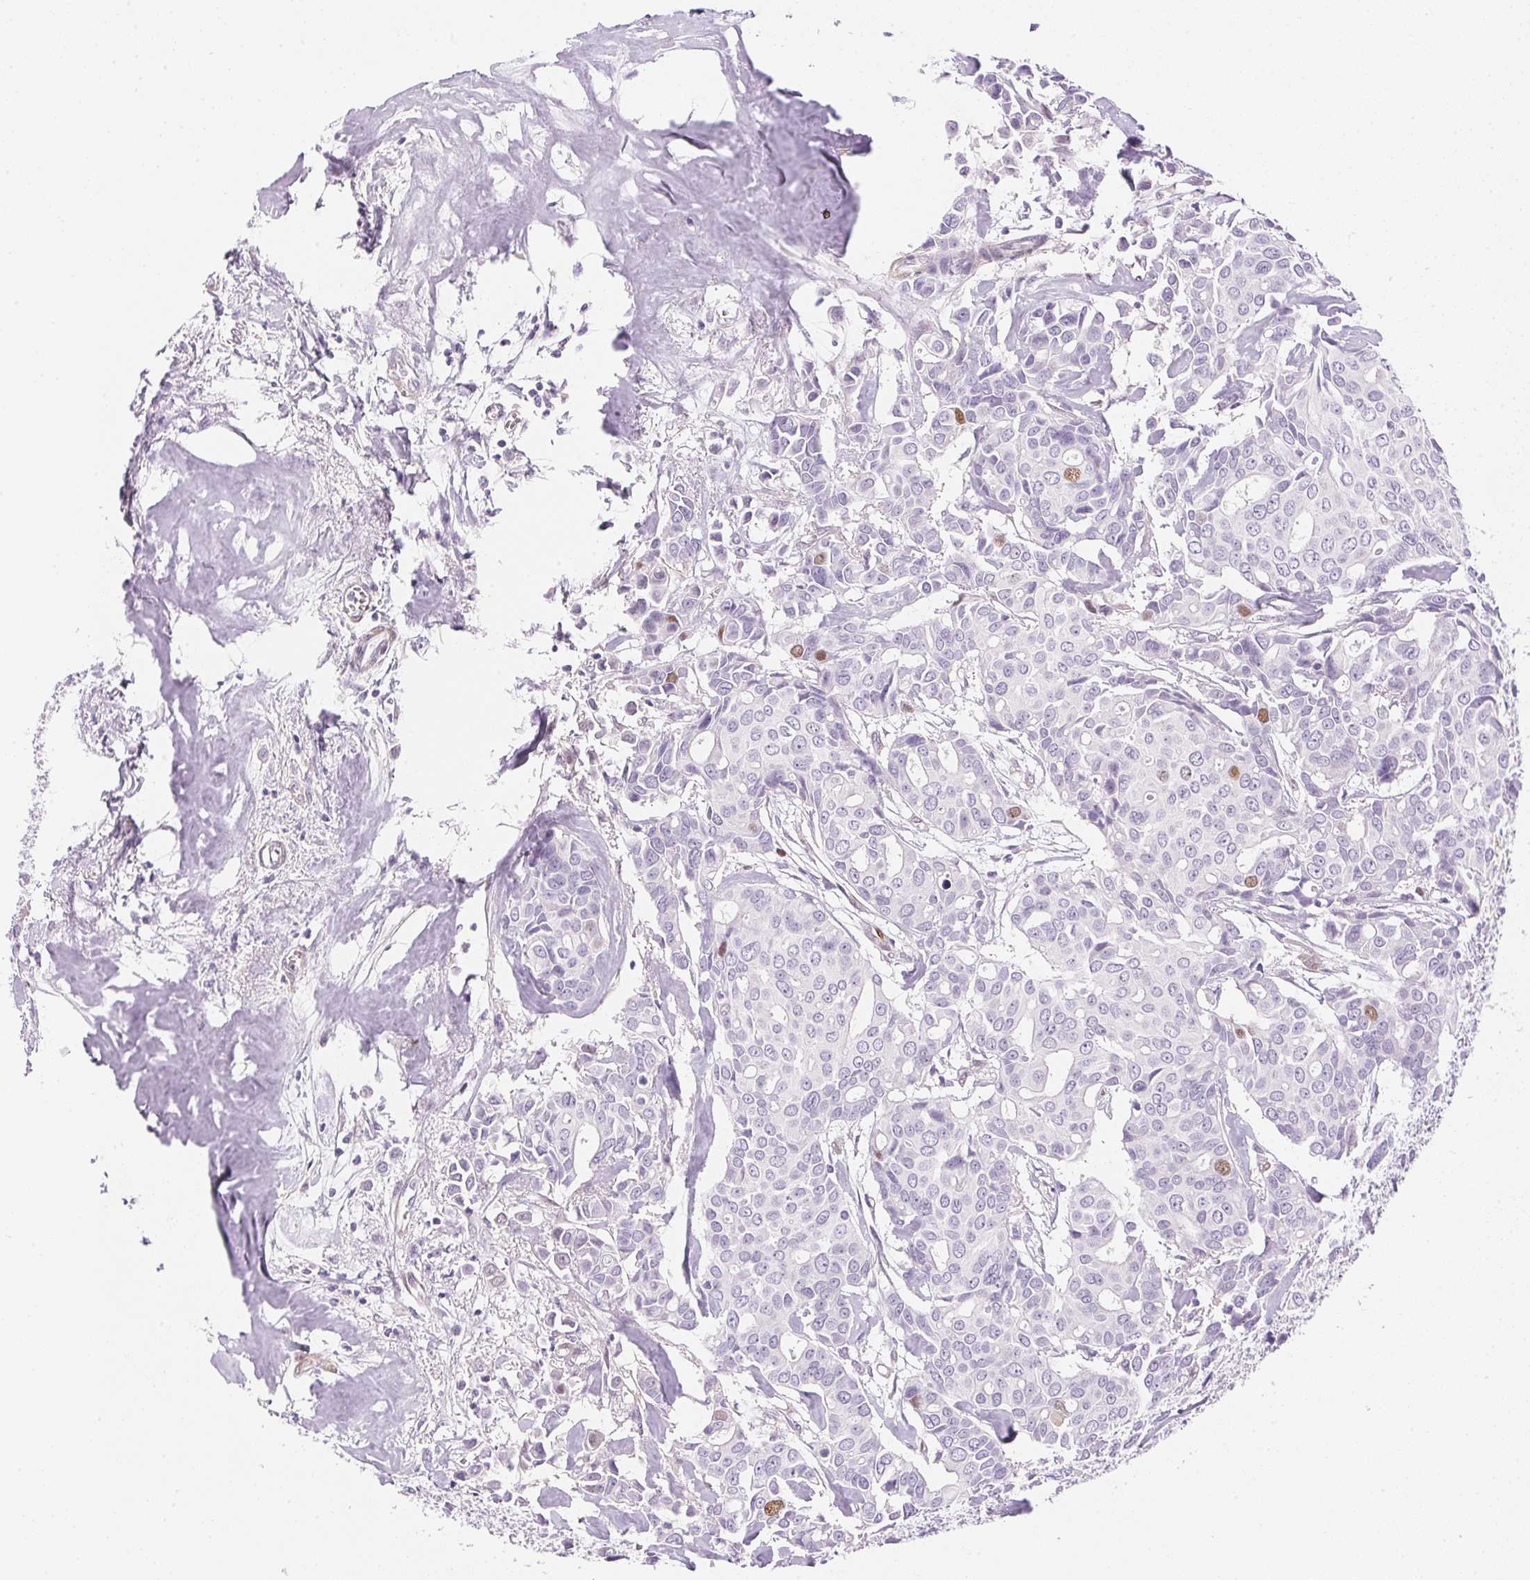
{"staining": {"intensity": "moderate", "quantity": "<25%", "location": "nuclear"}, "tissue": "breast cancer", "cell_type": "Tumor cells", "image_type": "cancer", "snomed": [{"axis": "morphology", "description": "Duct carcinoma"}, {"axis": "topography", "description": "Breast"}], "caption": "A brown stain highlights moderate nuclear expression of a protein in intraductal carcinoma (breast) tumor cells.", "gene": "SMTN", "patient": {"sex": "female", "age": 54}}